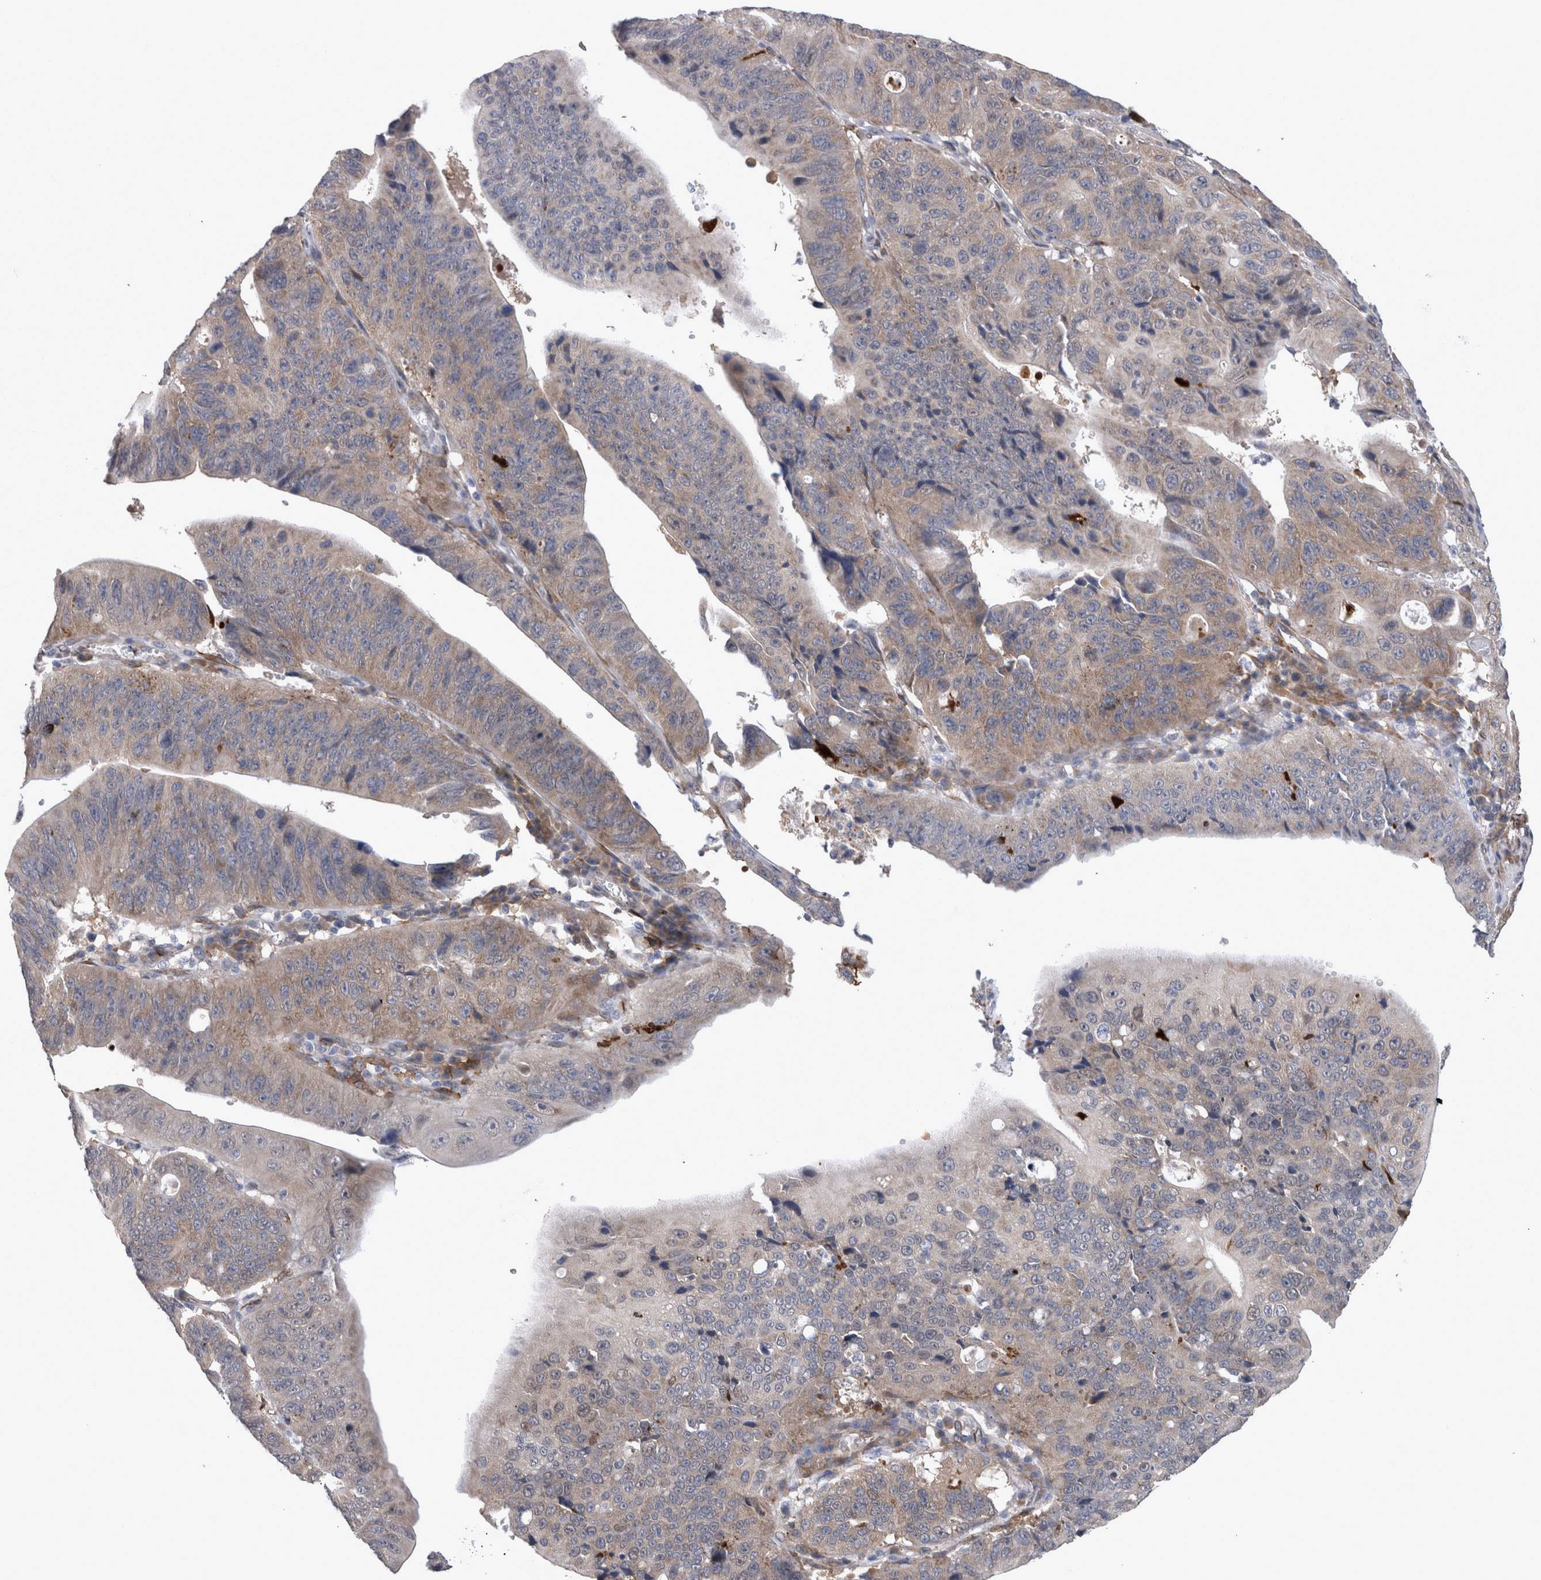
{"staining": {"intensity": "weak", "quantity": "25%-75%", "location": "cytoplasmic/membranous"}, "tissue": "stomach cancer", "cell_type": "Tumor cells", "image_type": "cancer", "snomed": [{"axis": "morphology", "description": "Adenocarcinoma, NOS"}, {"axis": "topography", "description": "Stomach"}], "caption": "Immunohistochemistry (IHC) (DAB (3,3'-diaminobenzidine)) staining of adenocarcinoma (stomach) shows weak cytoplasmic/membranous protein positivity in about 25%-75% of tumor cells.", "gene": "DDX6", "patient": {"sex": "male", "age": 59}}